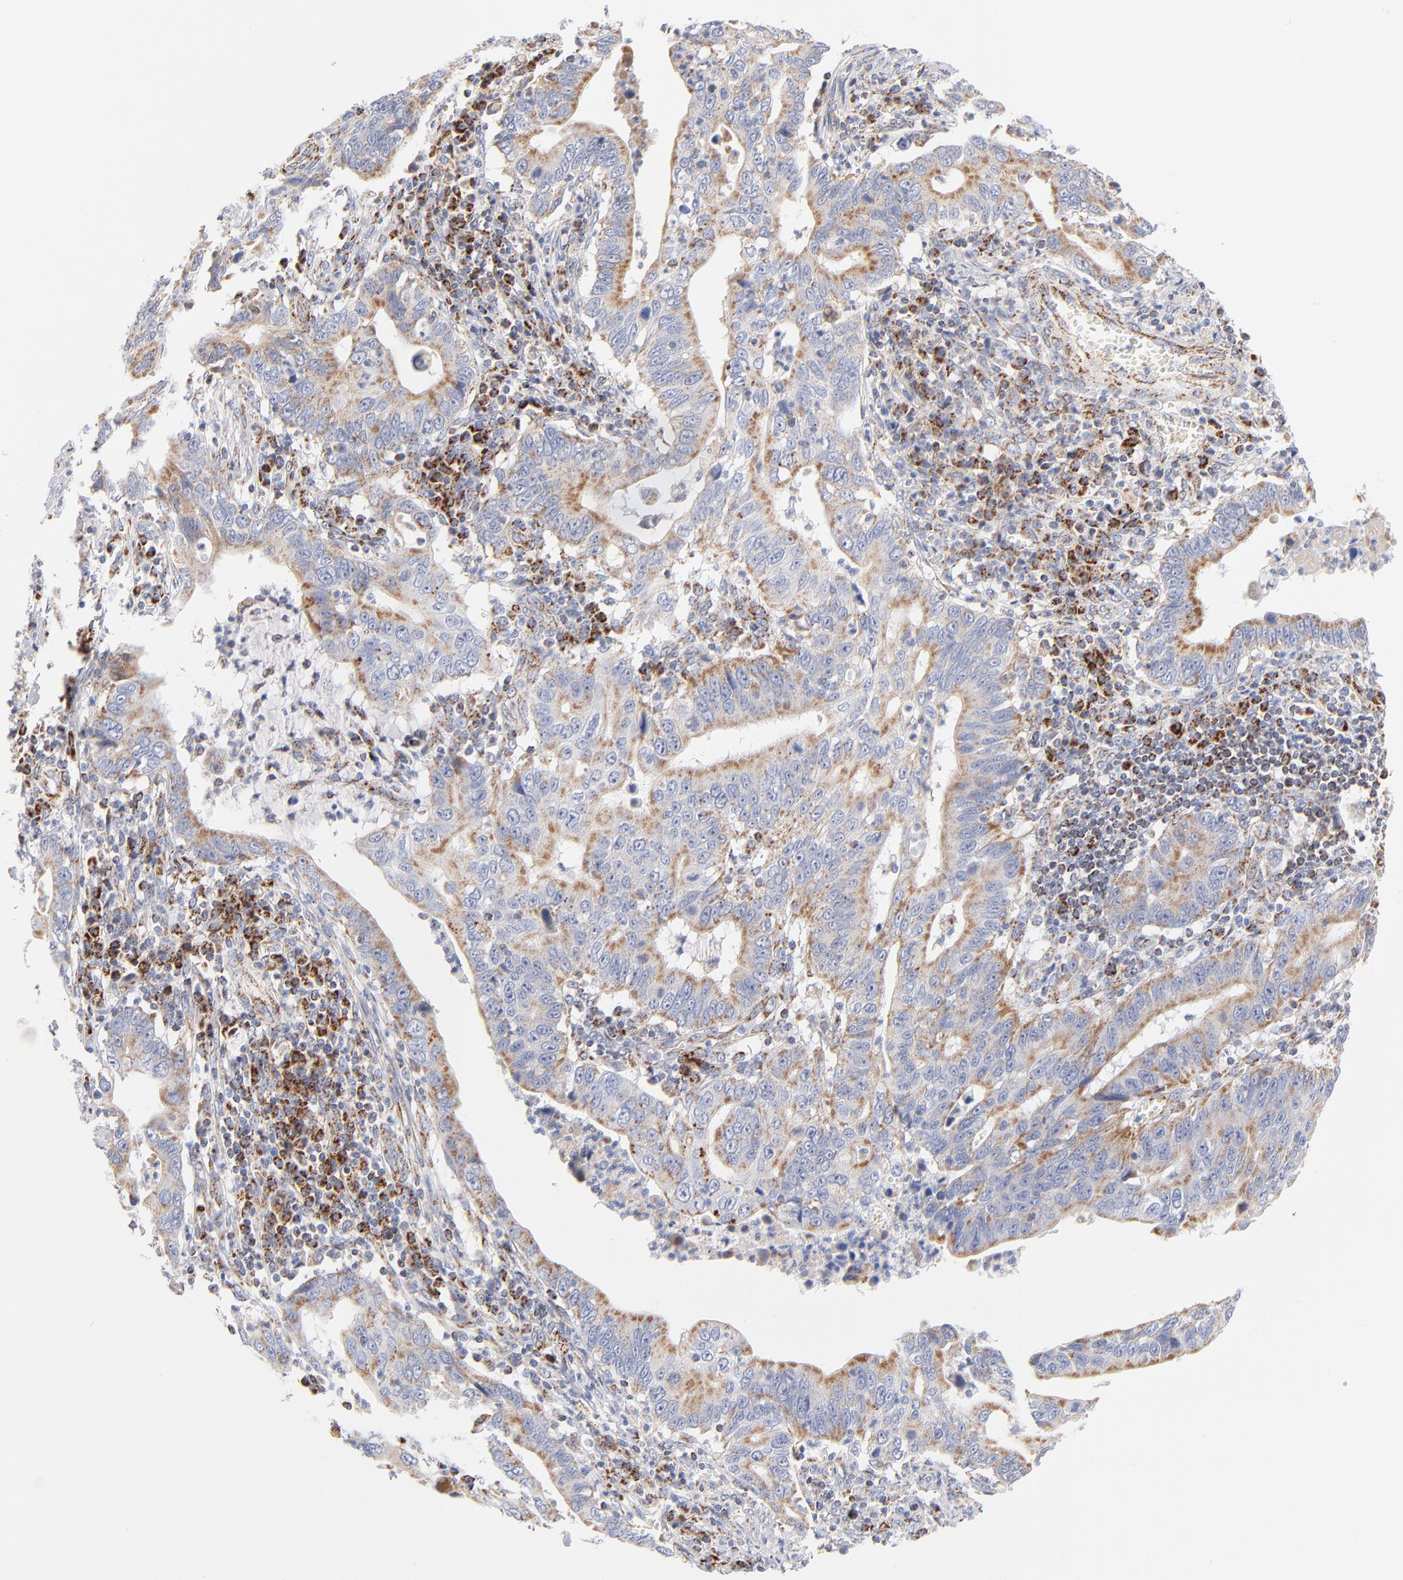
{"staining": {"intensity": "weak", "quantity": ">75%", "location": "cytoplasmic/membranous"}, "tissue": "stomach cancer", "cell_type": "Tumor cells", "image_type": "cancer", "snomed": [{"axis": "morphology", "description": "Adenocarcinoma, NOS"}, {"axis": "topography", "description": "Stomach, upper"}], "caption": "Weak cytoplasmic/membranous protein expression is seen in about >75% of tumor cells in stomach cancer (adenocarcinoma).", "gene": "DLAT", "patient": {"sex": "male", "age": 63}}